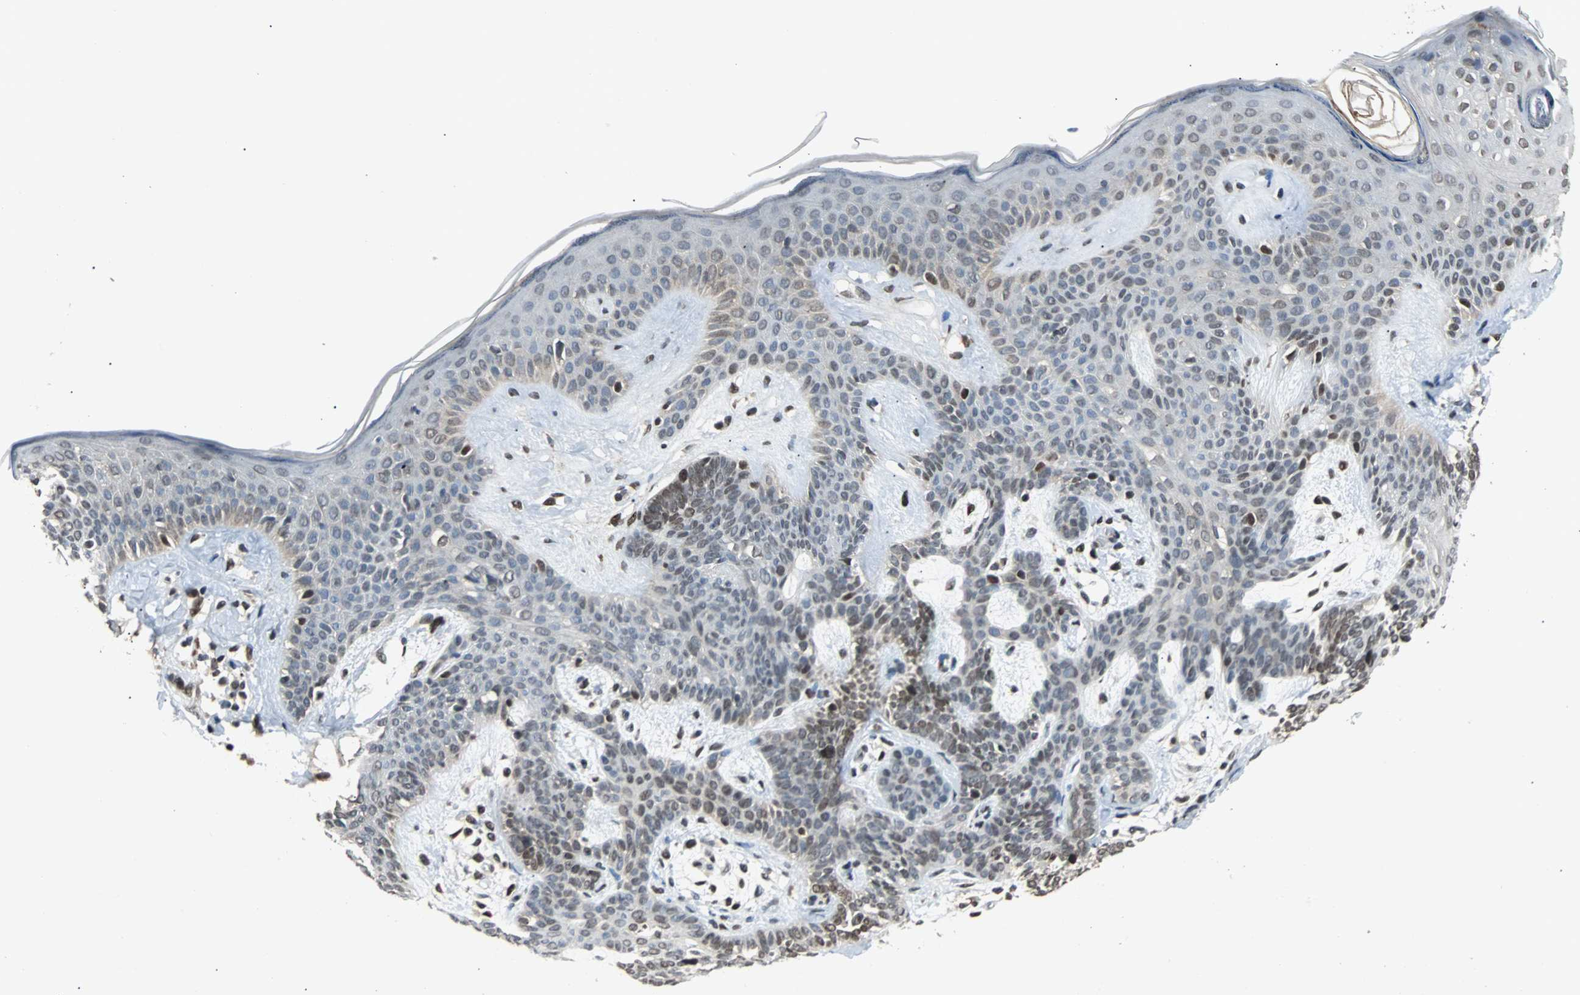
{"staining": {"intensity": "moderate", "quantity": "25%-75%", "location": "nuclear"}, "tissue": "skin cancer", "cell_type": "Tumor cells", "image_type": "cancer", "snomed": [{"axis": "morphology", "description": "Developmental malformation"}, {"axis": "morphology", "description": "Basal cell carcinoma"}, {"axis": "topography", "description": "Skin"}], "caption": "Immunohistochemical staining of basal cell carcinoma (skin) reveals medium levels of moderate nuclear protein positivity in approximately 25%-75% of tumor cells.", "gene": "PHC1", "patient": {"sex": "female", "age": 62}}